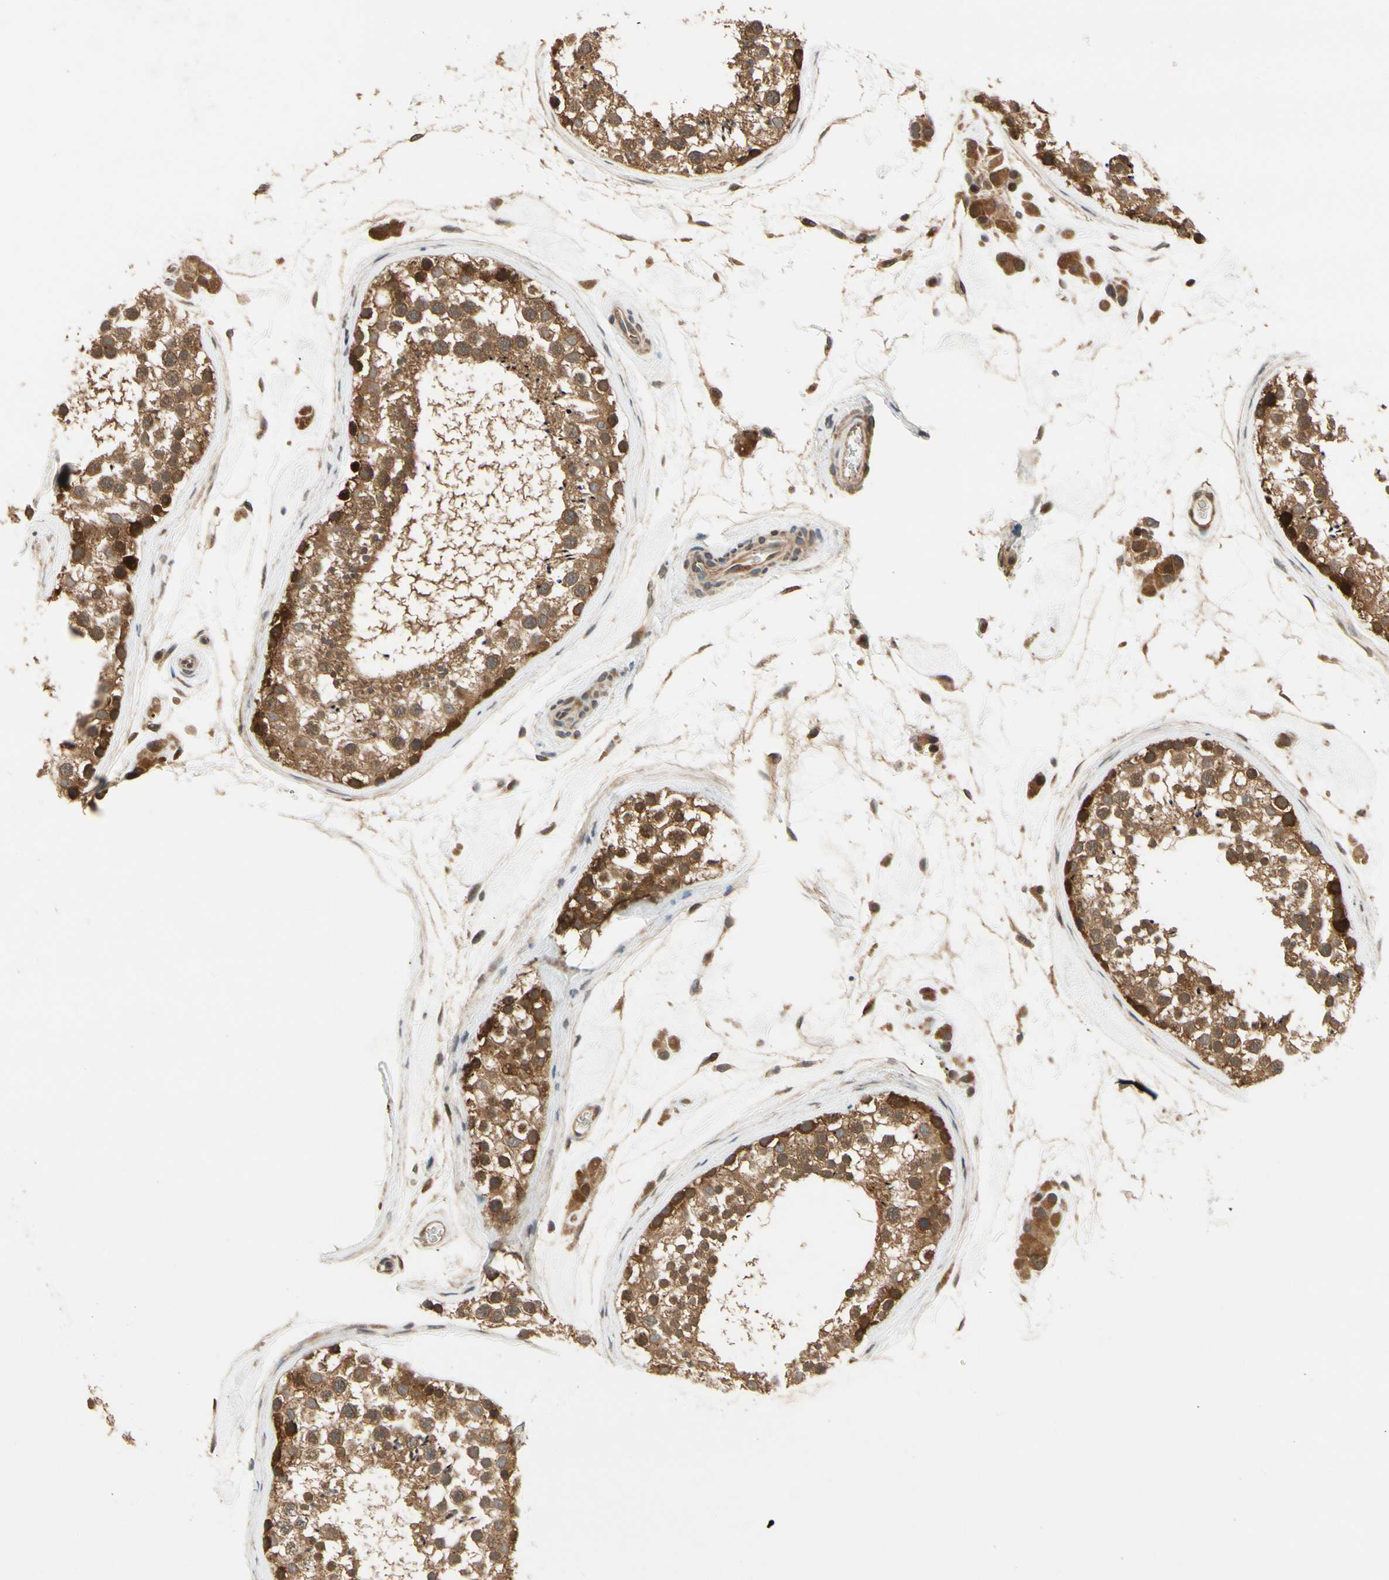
{"staining": {"intensity": "moderate", "quantity": ">75%", "location": "cytoplasmic/membranous"}, "tissue": "testis", "cell_type": "Cells in seminiferous ducts", "image_type": "normal", "snomed": [{"axis": "morphology", "description": "Normal tissue, NOS"}, {"axis": "topography", "description": "Testis"}], "caption": "IHC (DAB (3,3'-diaminobenzidine)) staining of normal human testis demonstrates moderate cytoplasmic/membranous protein staining in approximately >75% of cells in seminiferous ducts. (DAB = brown stain, brightfield microscopy at high magnification).", "gene": "TDRP", "patient": {"sex": "male", "age": 46}}